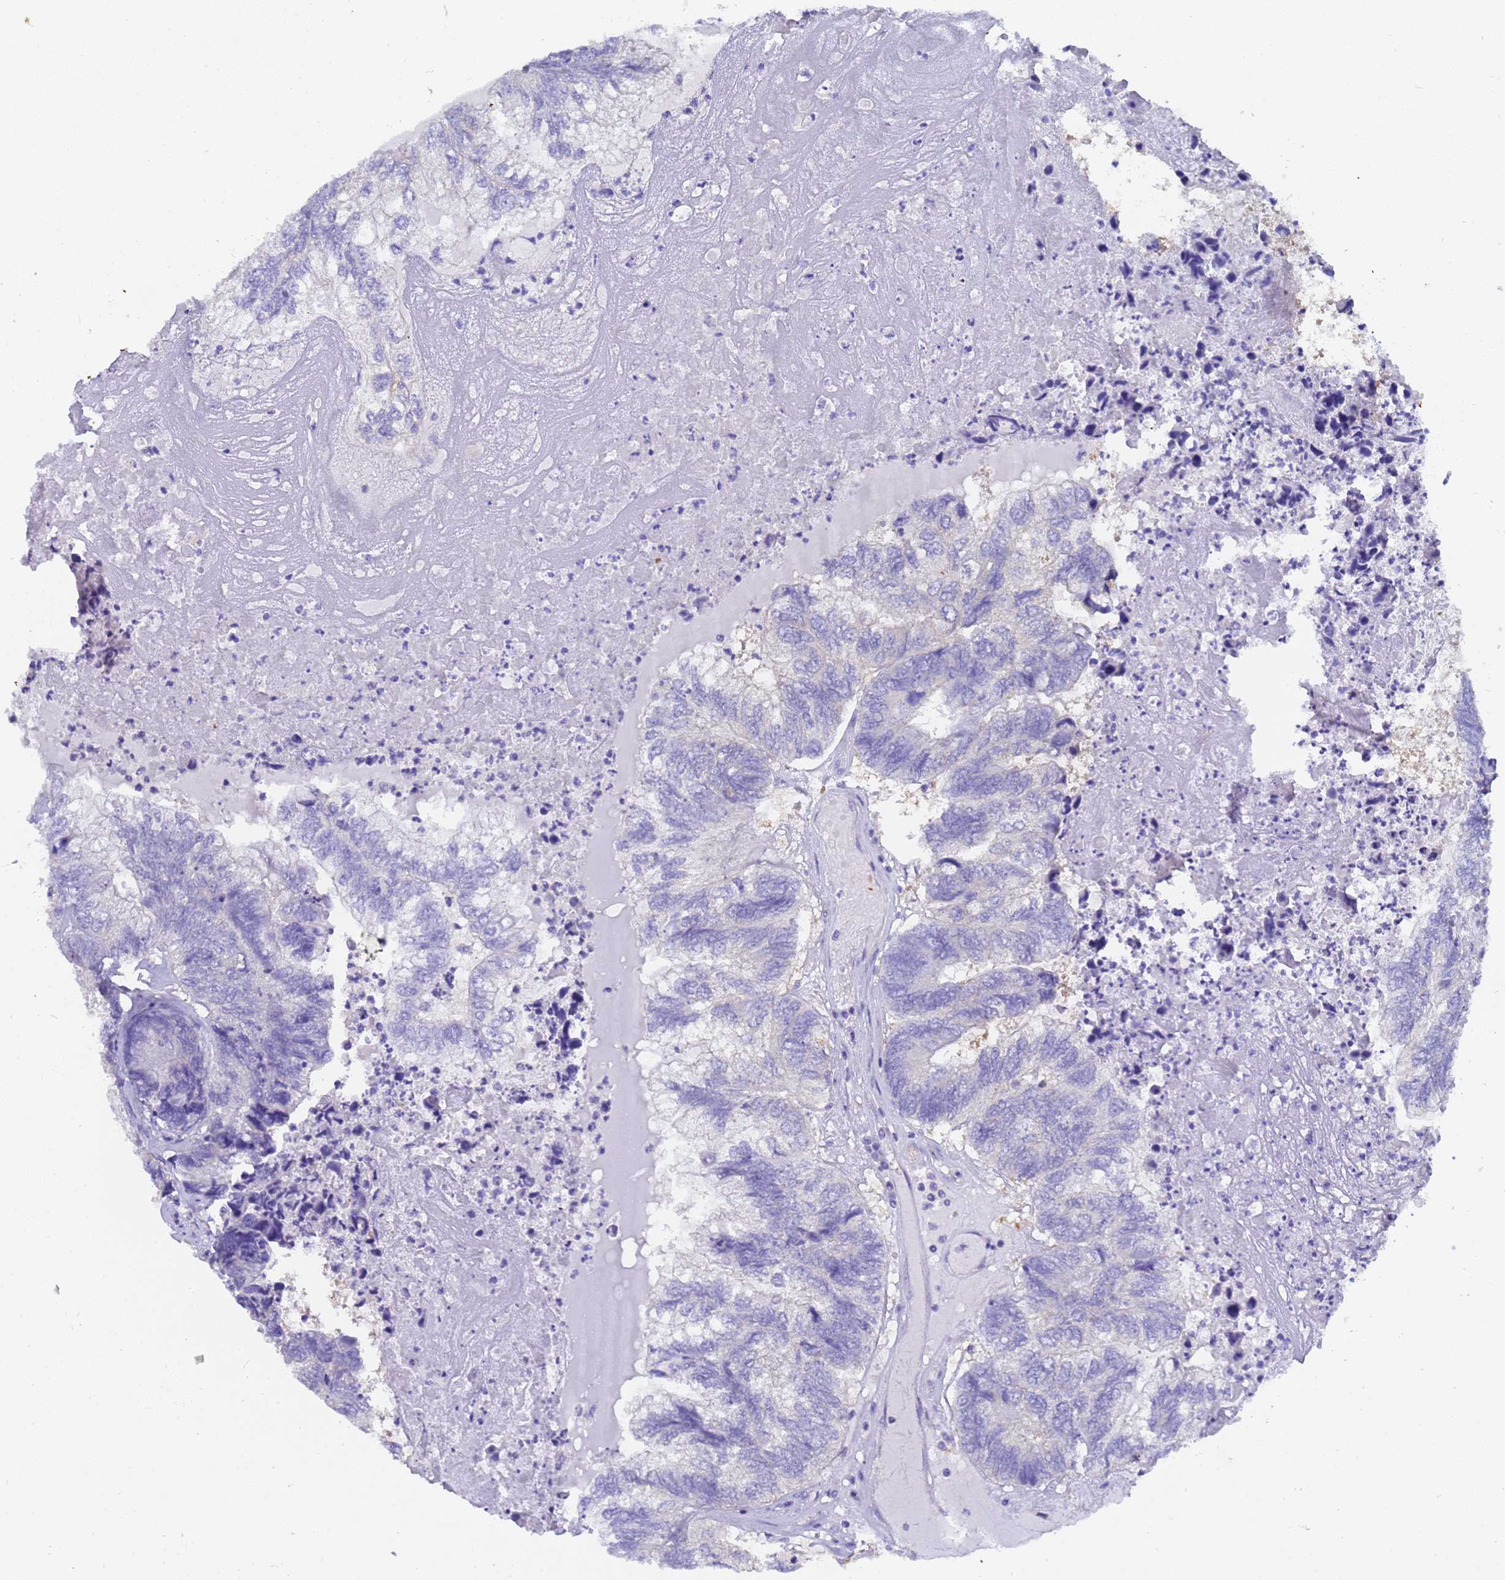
{"staining": {"intensity": "negative", "quantity": "none", "location": "none"}, "tissue": "colorectal cancer", "cell_type": "Tumor cells", "image_type": "cancer", "snomed": [{"axis": "morphology", "description": "Adenocarcinoma, NOS"}, {"axis": "topography", "description": "Colon"}], "caption": "IHC photomicrograph of neoplastic tissue: colorectal adenocarcinoma stained with DAB (3,3'-diaminobenzidine) shows no significant protein expression in tumor cells.", "gene": "UBE2O", "patient": {"sex": "female", "age": 67}}